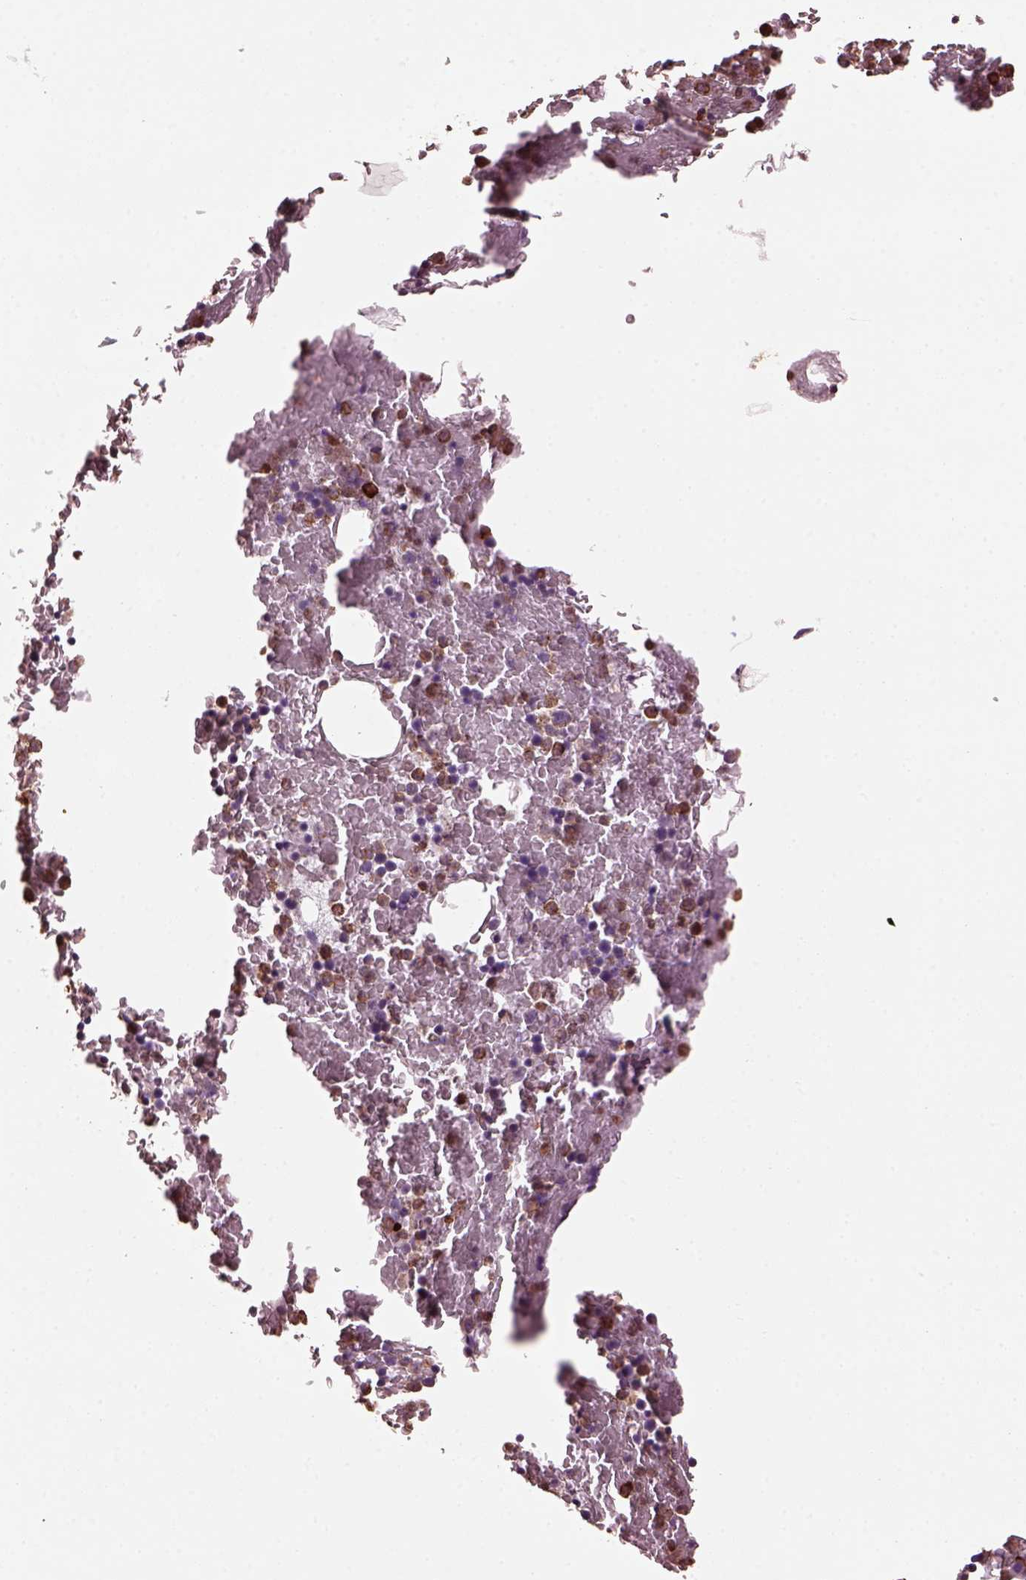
{"staining": {"intensity": "moderate", "quantity": ">75%", "location": "cytoplasmic/membranous"}, "tissue": "bone marrow", "cell_type": "Hematopoietic cells", "image_type": "normal", "snomed": [{"axis": "morphology", "description": "Normal tissue, NOS"}, {"axis": "topography", "description": "Bone marrow"}], "caption": "A micrograph of bone marrow stained for a protein demonstrates moderate cytoplasmic/membranous brown staining in hematopoietic cells. (Brightfield microscopy of DAB IHC at high magnification).", "gene": "RUFY3", "patient": {"sex": "male", "age": 72}}